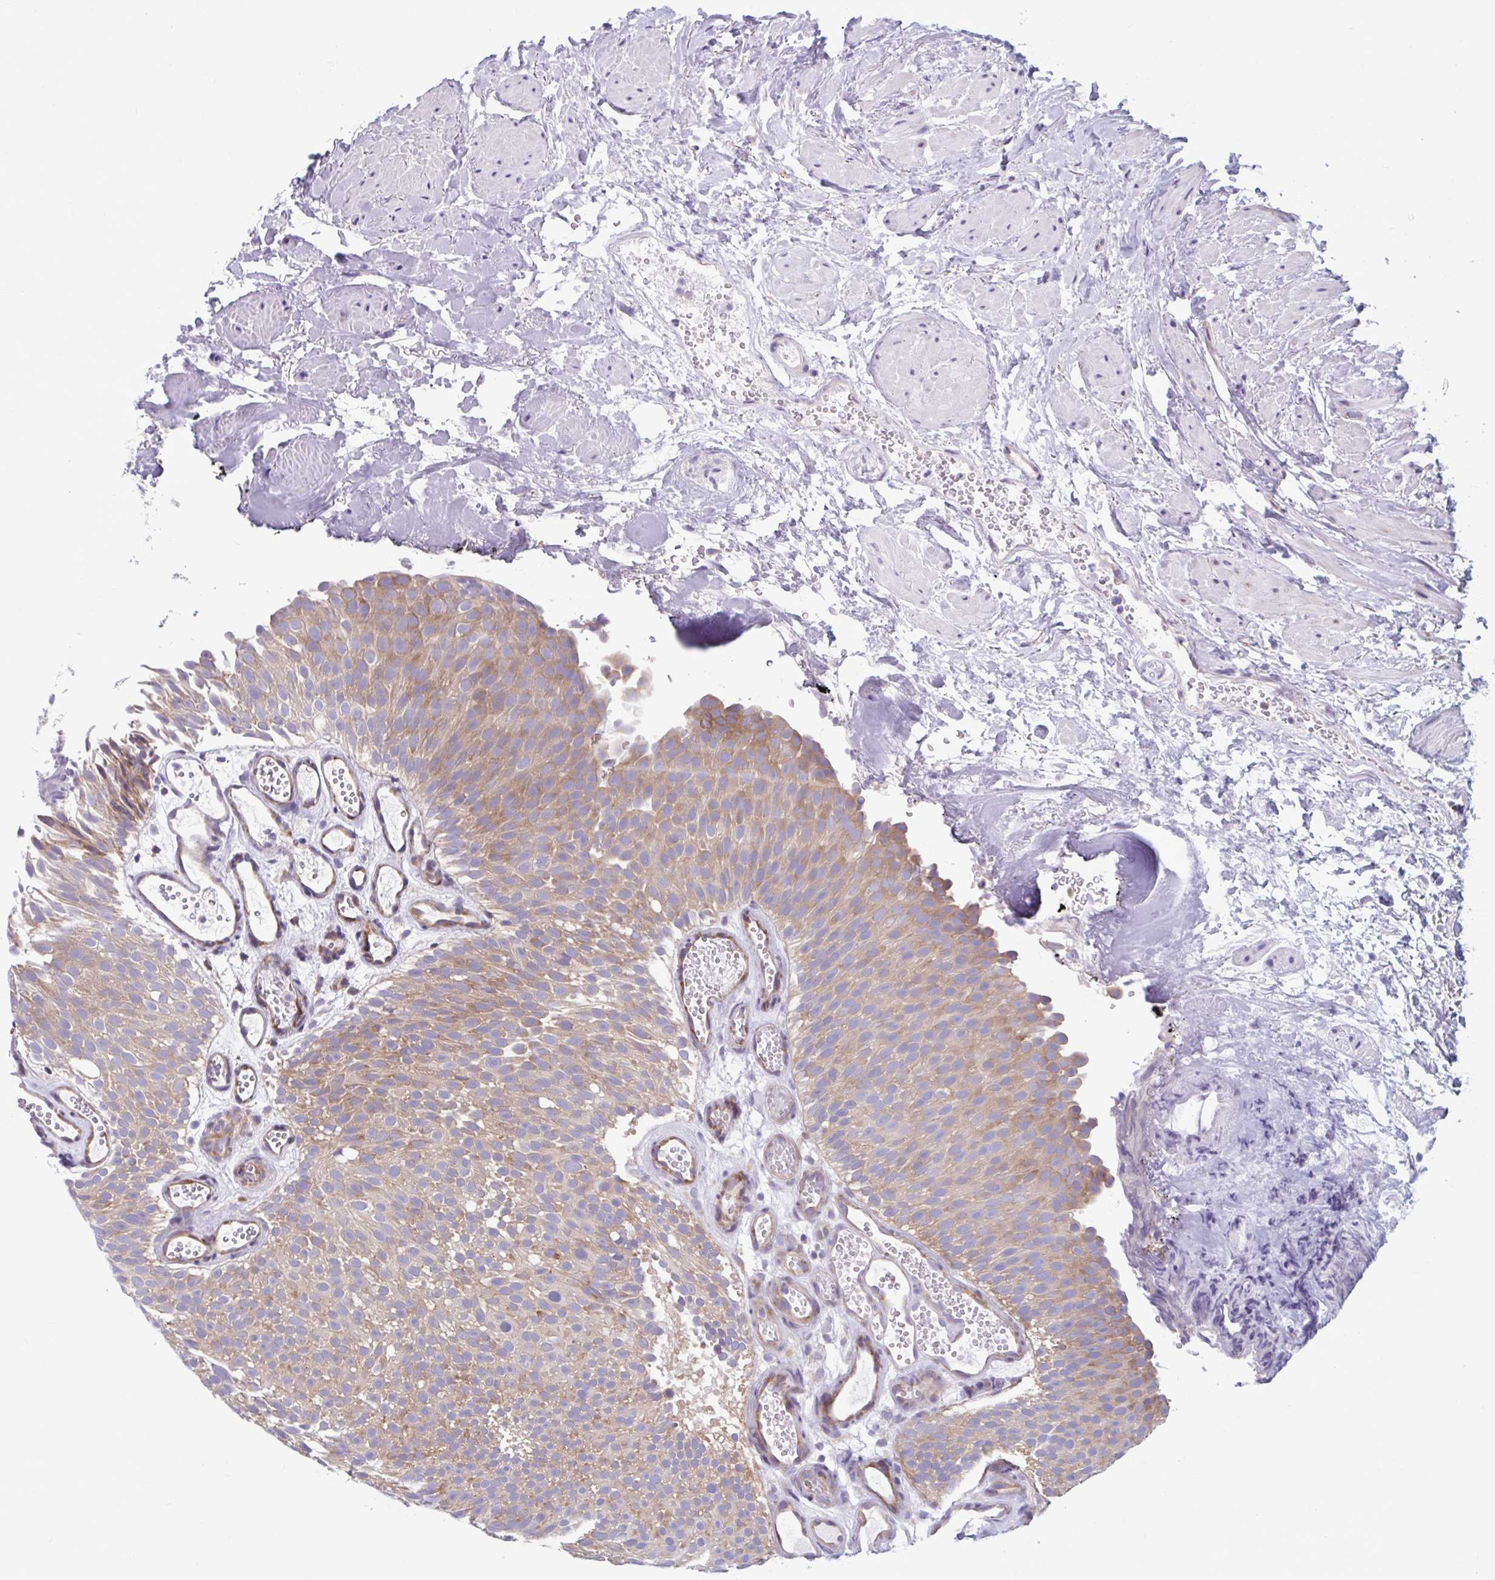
{"staining": {"intensity": "moderate", "quantity": "25%-75%", "location": "cytoplasmic/membranous"}, "tissue": "urothelial cancer", "cell_type": "Tumor cells", "image_type": "cancer", "snomed": [{"axis": "morphology", "description": "Urothelial carcinoma, Low grade"}, {"axis": "topography", "description": "Urinary bladder"}], "caption": "Protein expression analysis of human low-grade urothelial carcinoma reveals moderate cytoplasmic/membranous staining in approximately 25%-75% of tumor cells. Nuclei are stained in blue.", "gene": "RPS16", "patient": {"sex": "male", "age": 78}}